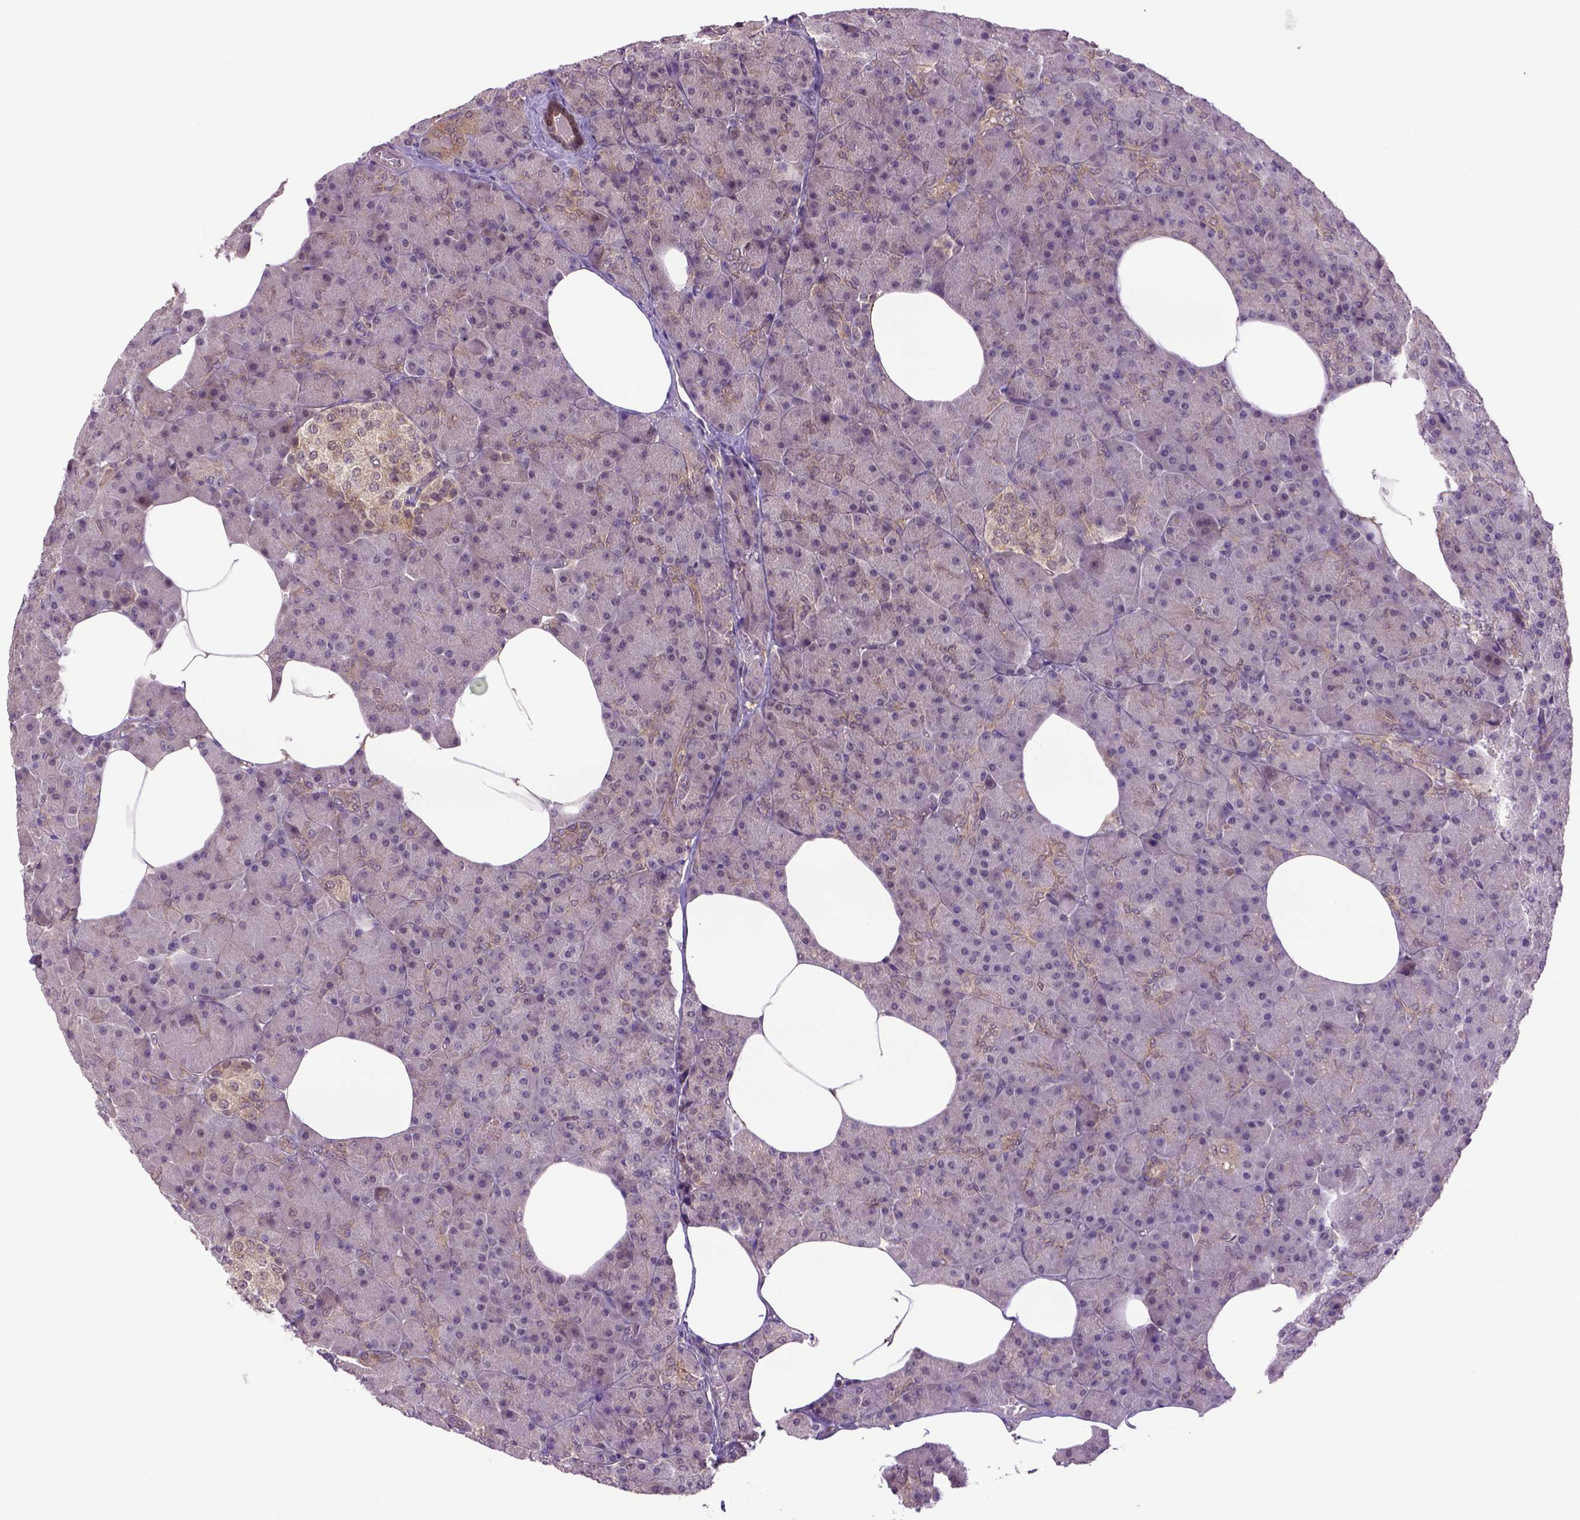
{"staining": {"intensity": "moderate", "quantity": "25%-75%", "location": "cytoplasmic/membranous"}, "tissue": "pancreas", "cell_type": "Exocrine glandular cells", "image_type": "normal", "snomed": [{"axis": "morphology", "description": "Normal tissue, NOS"}, {"axis": "topography", "description": "Pancreas"}], "caption": "Immunohistochemical staining of normal pancreas exhibits moderate cytoplasmic/membranous protein expression in approximately 25%-75% of exocrine glandular cells. (IHC, brightfield microscopy, high magnification).", "gene": "HSPBP1", "patient": {"sex": "female", "age": 45}}